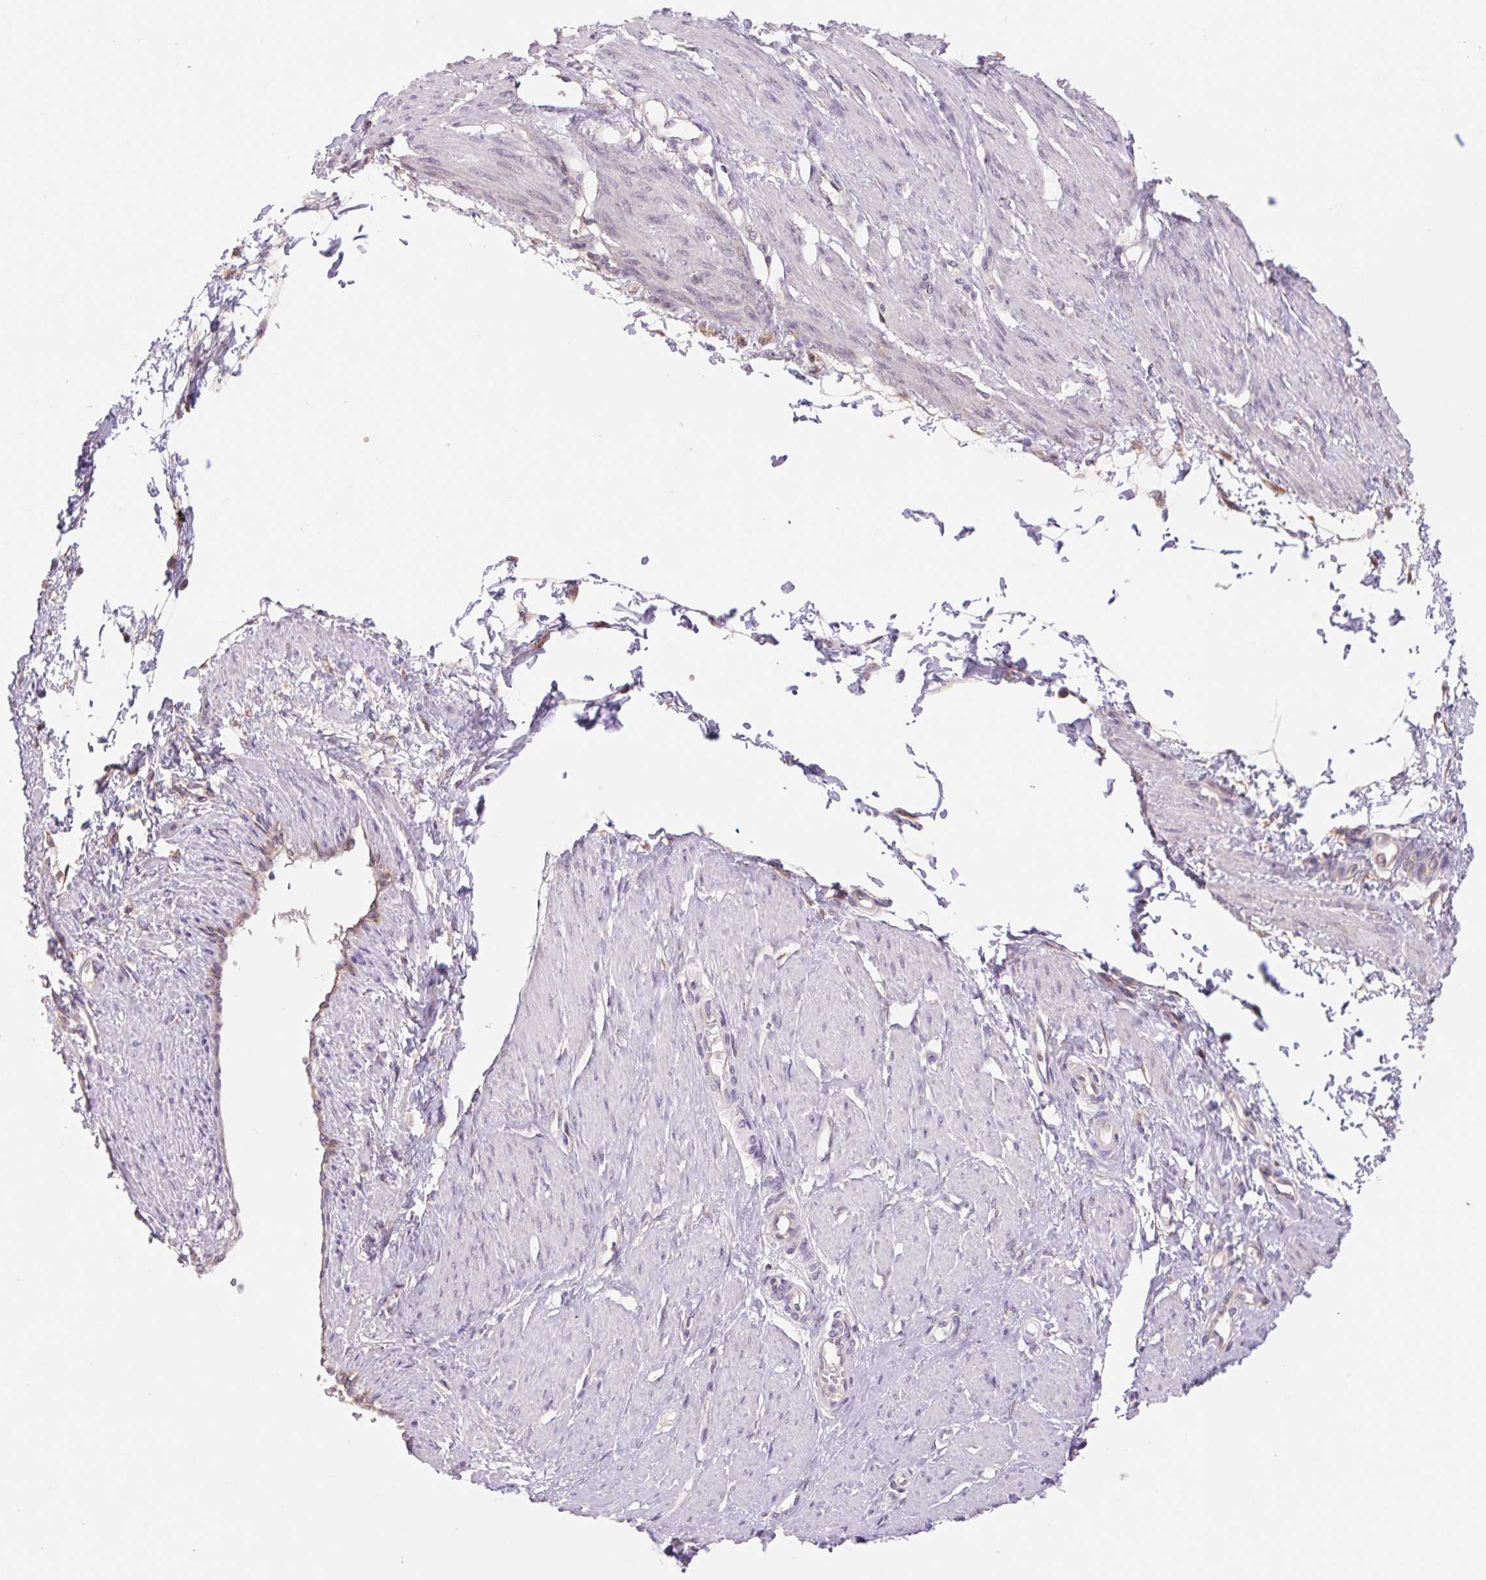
{"staining": {"intensity": "negative", "quantity": "none", "location": "none"}, "tissue": "smooth muscle", "cell_type": "Smooth muscle cells", "image_type": "normal", "snomed": [{"axis": "morphology", "description": "Normal tissue, NOS"}, {"axis": "topography", "description": "Smooth muscle"}, {"axis": "topography", "description": "Uterus"}], "caption": "There is no significant positivity in smooth muscle cells of smooth muscle. (Stains: DAB (3,3'-diaminobenzidine) immunohistochemistry (IHC) with hematoxylin counter stain, Microscopy: brightfield microscopy at high magnification).", "gene": "RAB1A", "patient": {"sex": "female", "age": 39}}